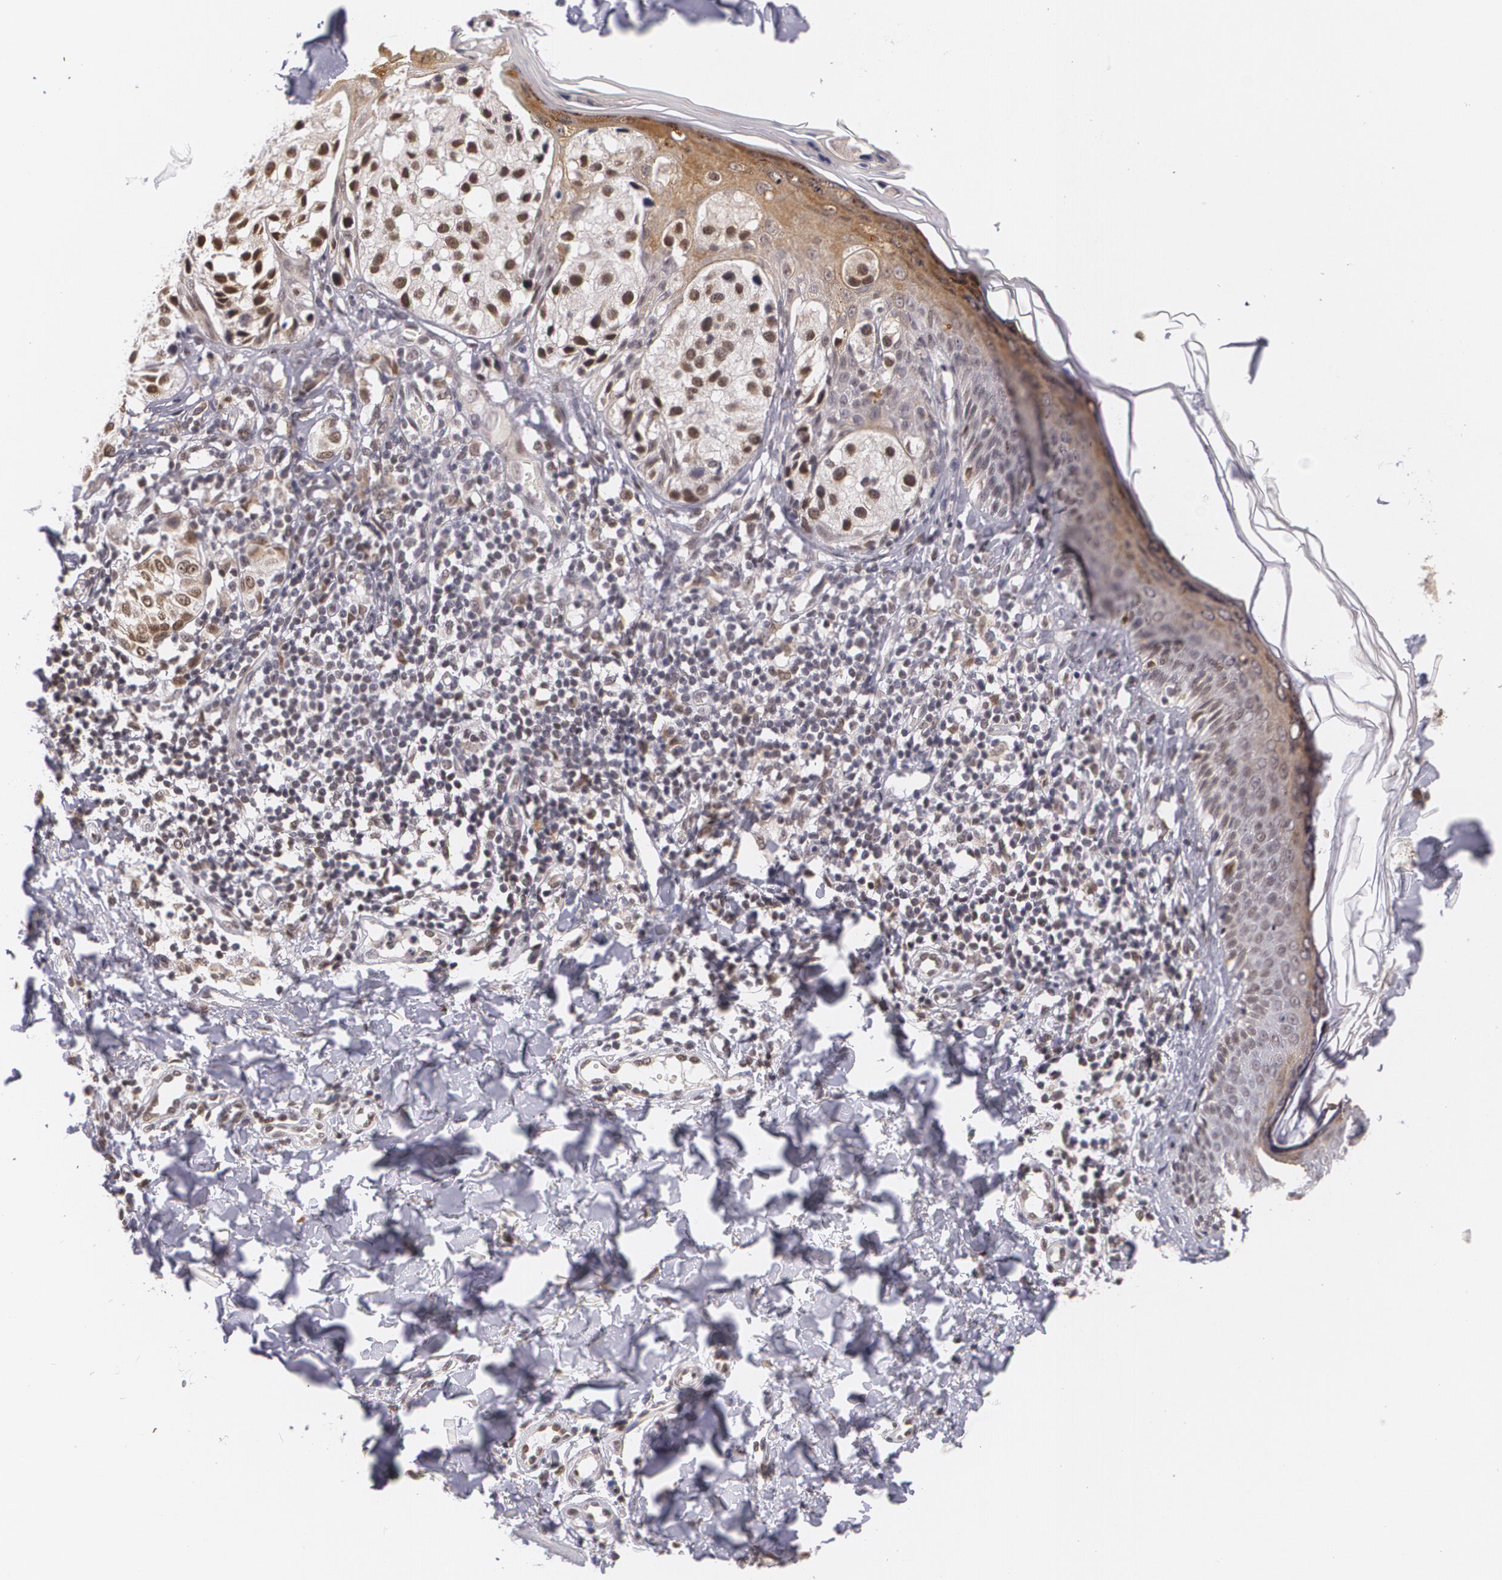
{"staining": {"intensity": "moderate", "quantity": ">75%", "location": "nuclear"}, "tissue": "melanoma", "cell_type": "Tumor cells", "image_type": "cancer", "snomed": [{"axis": "morphology", "description": "Malignant melanoma, NOS"}, {"axis": "topography", "description": "Skin"}], "caption": "IHC image of neoplastic tissue: melanoma stained using immunohistochemistry (IHC) exhibits medium levels of moderate protein expression localized specifically in the nuclear of tumor cells, appearing as a nuclear brown color.", "gene": "ALX1", "patient": {"sex": "male", "age": 23}}